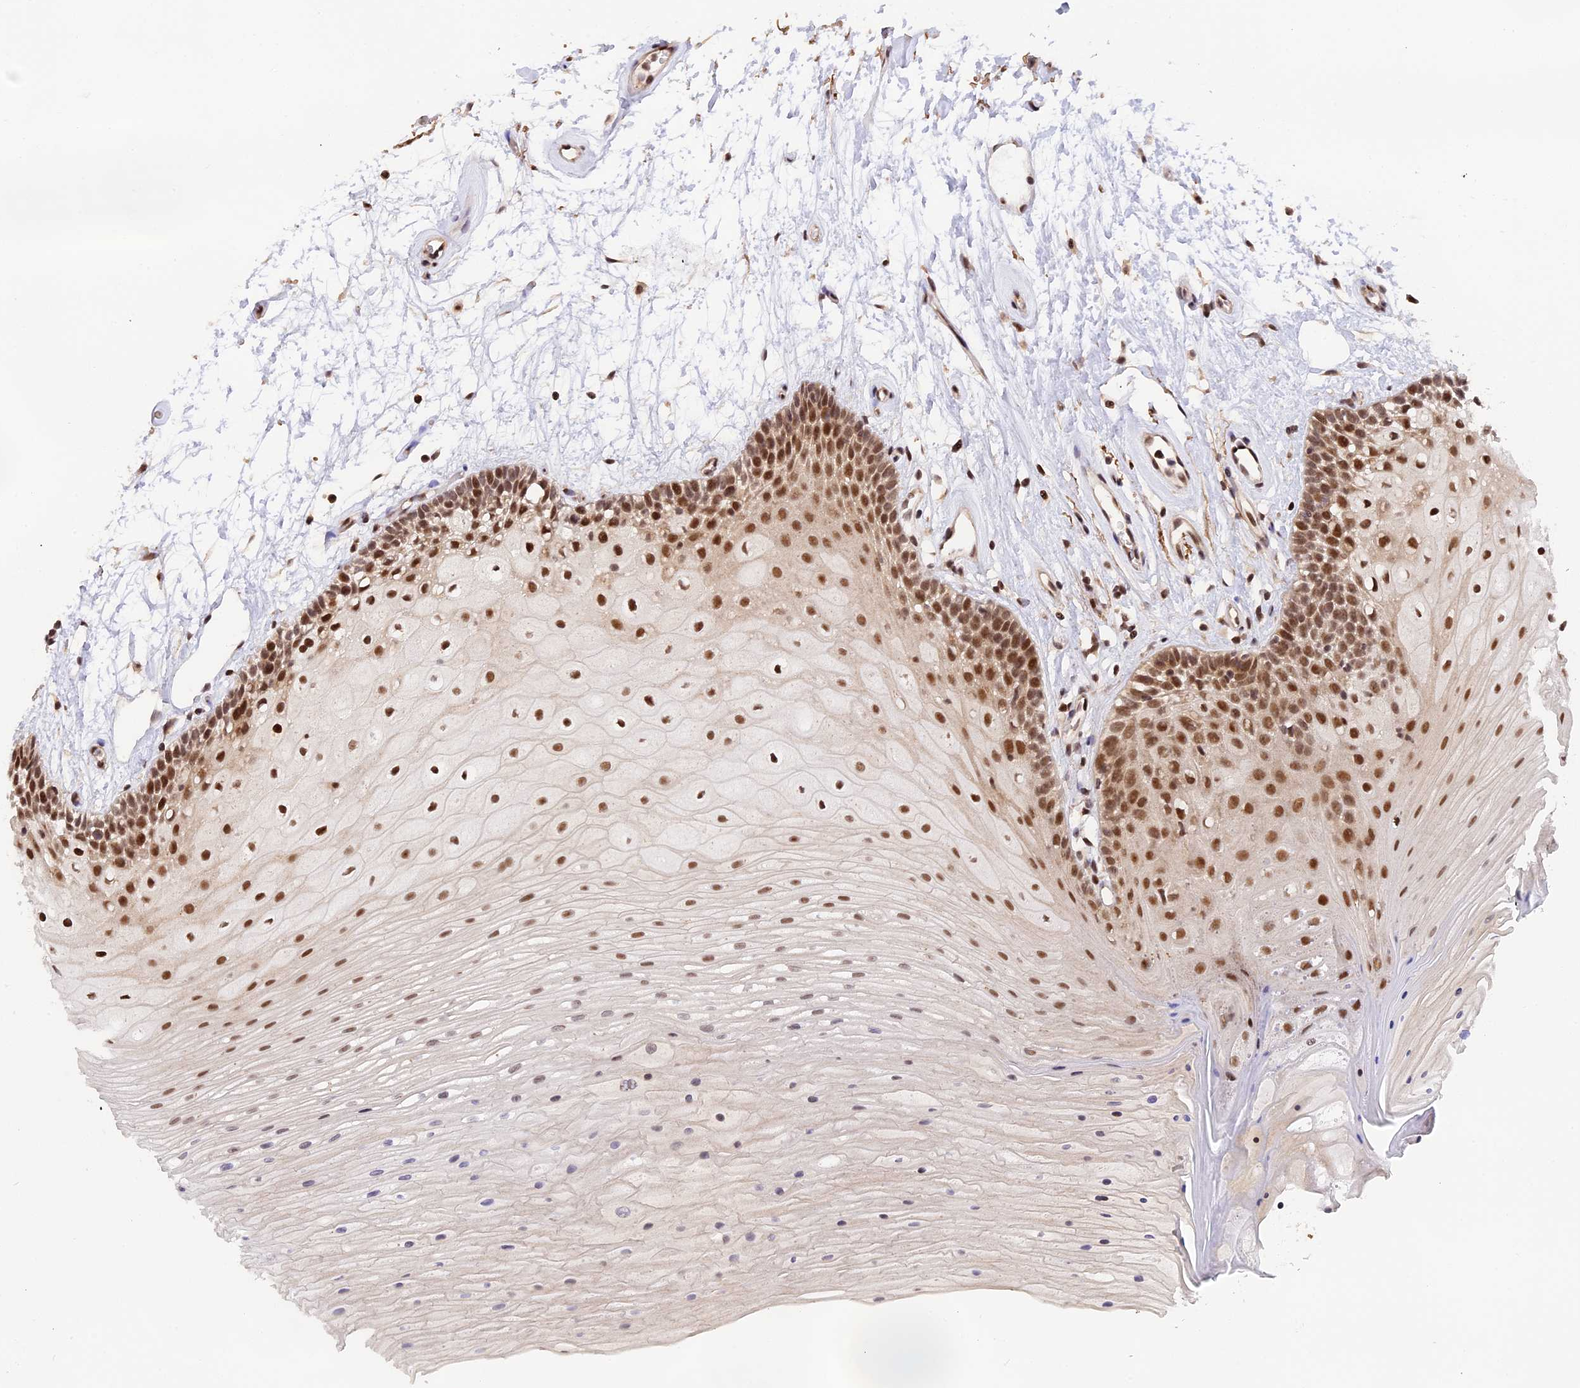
{"staining": {"intensity": "moderate", "quantity": "25%-75%", "location": "nuclear"}, "tissue": "oral mucosa", "cell_type": "Squamous epithelial cells", "image_type": "normal", "snomed": [{"axis": "morphology", "description": "Normal tissue, NOS"}, {"axis": "topography", "description": "Oral tissue"}], "caption": "A medium amount of moderate nuclear expression is present in approximately 25%-75% of squamous epithelial cells in benign oral mucosa. (DAB IHC with brightfield microscopy, high magnification).", "gene": "POLR2C", "patient": {"sex": "female", "age": 80}}